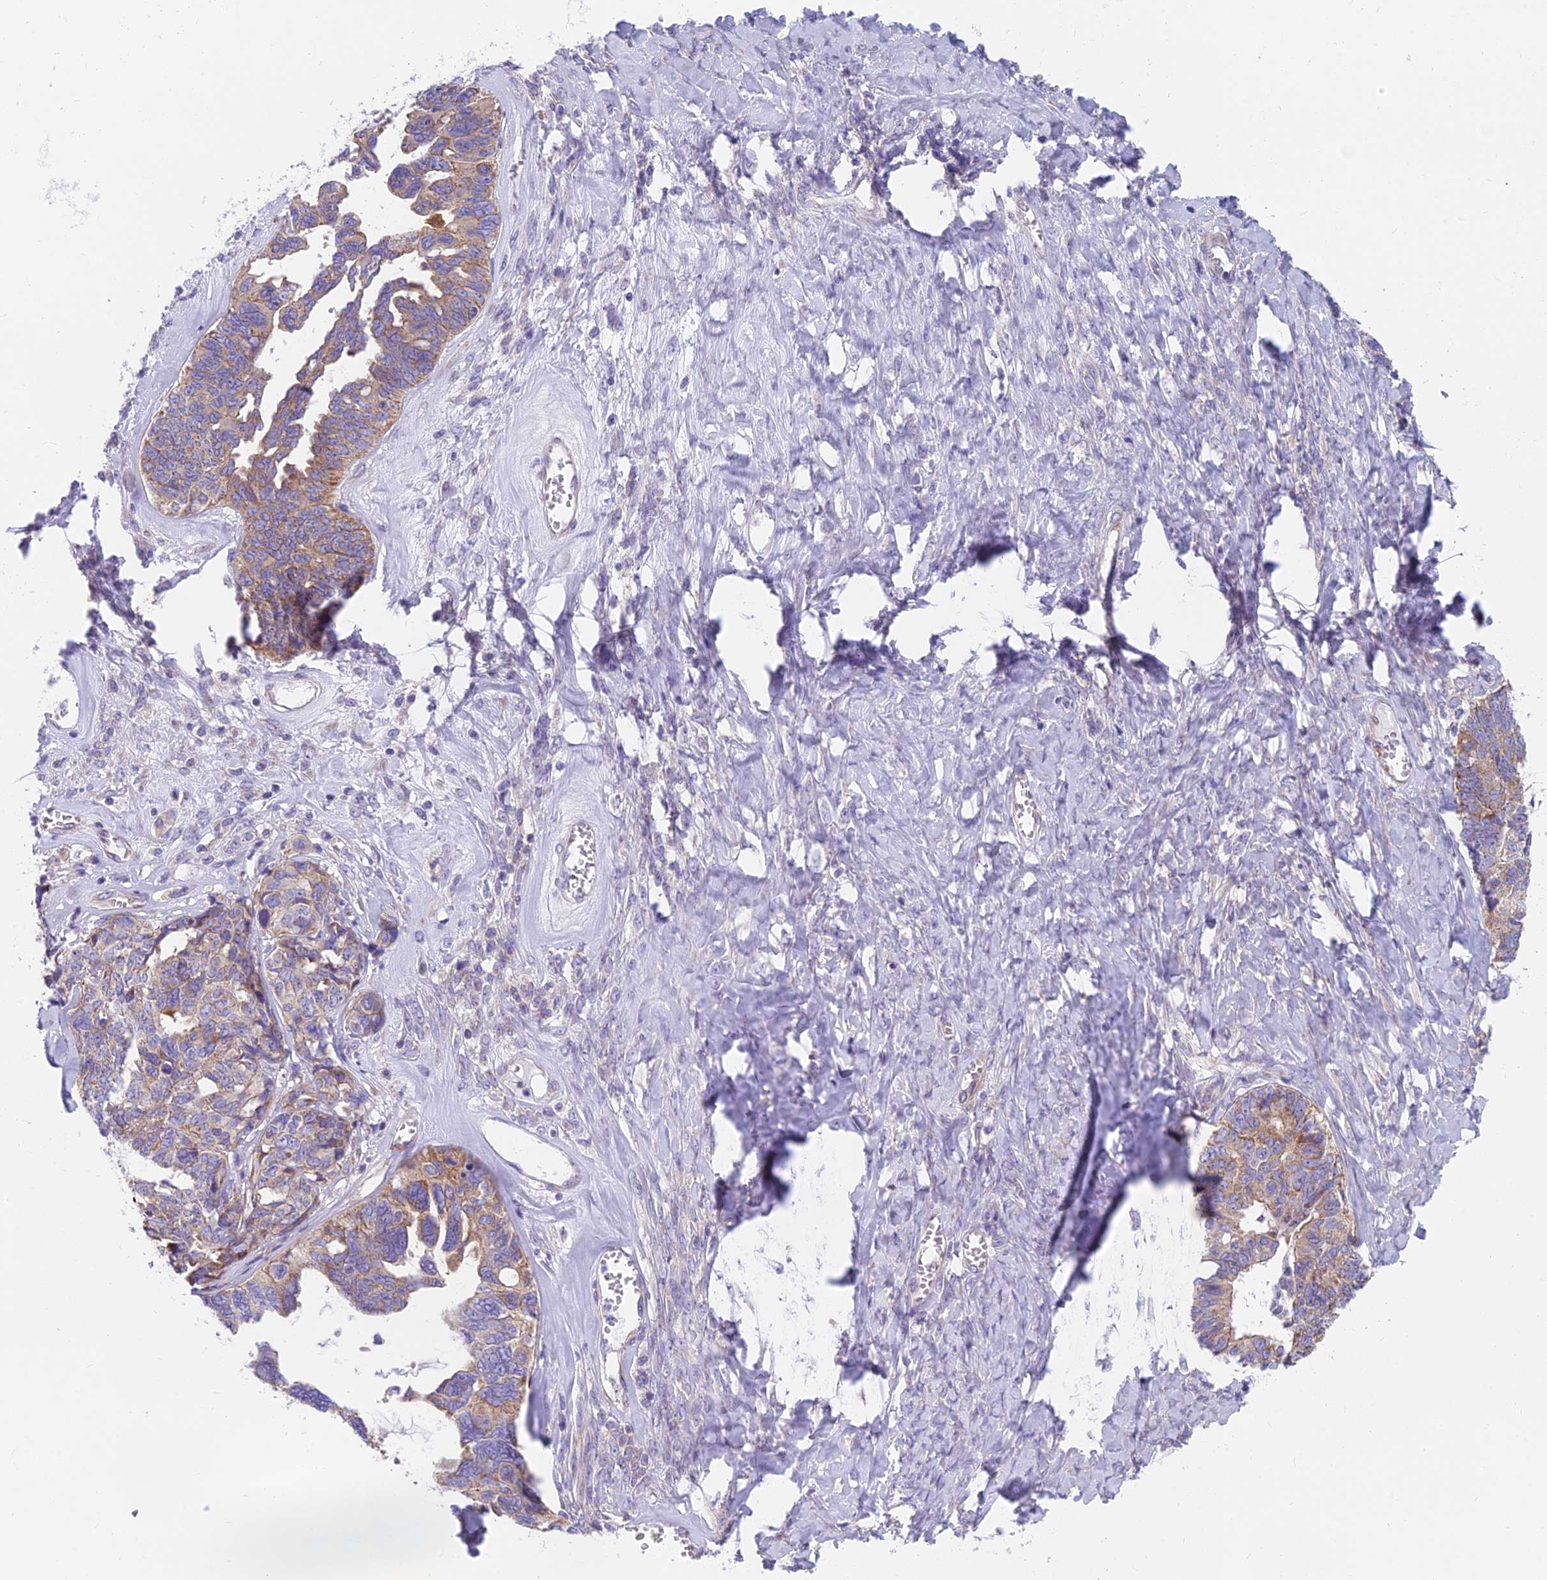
{"staining": {"intensity": "weak", "quantity": "25%-75%", "location": "cytoplasmic/membranous"}, "tissue": "ovarian cancer", "cell_type": "Tumor cells", "image_type": "cancer", "snomed": [{"axis": "morphology", "description": "Cystadenocarcinoma, serous, NOS"}, {"axis": "topography", "description": "Ovary"}], "caption": "Tumor cells reveal weak cytoplasmic/membranous positivity in about 25%-75% of cells in ovarian cancer. The protein is stained brown, and the nuclei are stained in blue (DAB (3,3'-diaminobenzidine) IHC with brightfield microscopy, high magnification).", "gene": "MVB12A", "patient": {"sex": "female", "age": 79}}